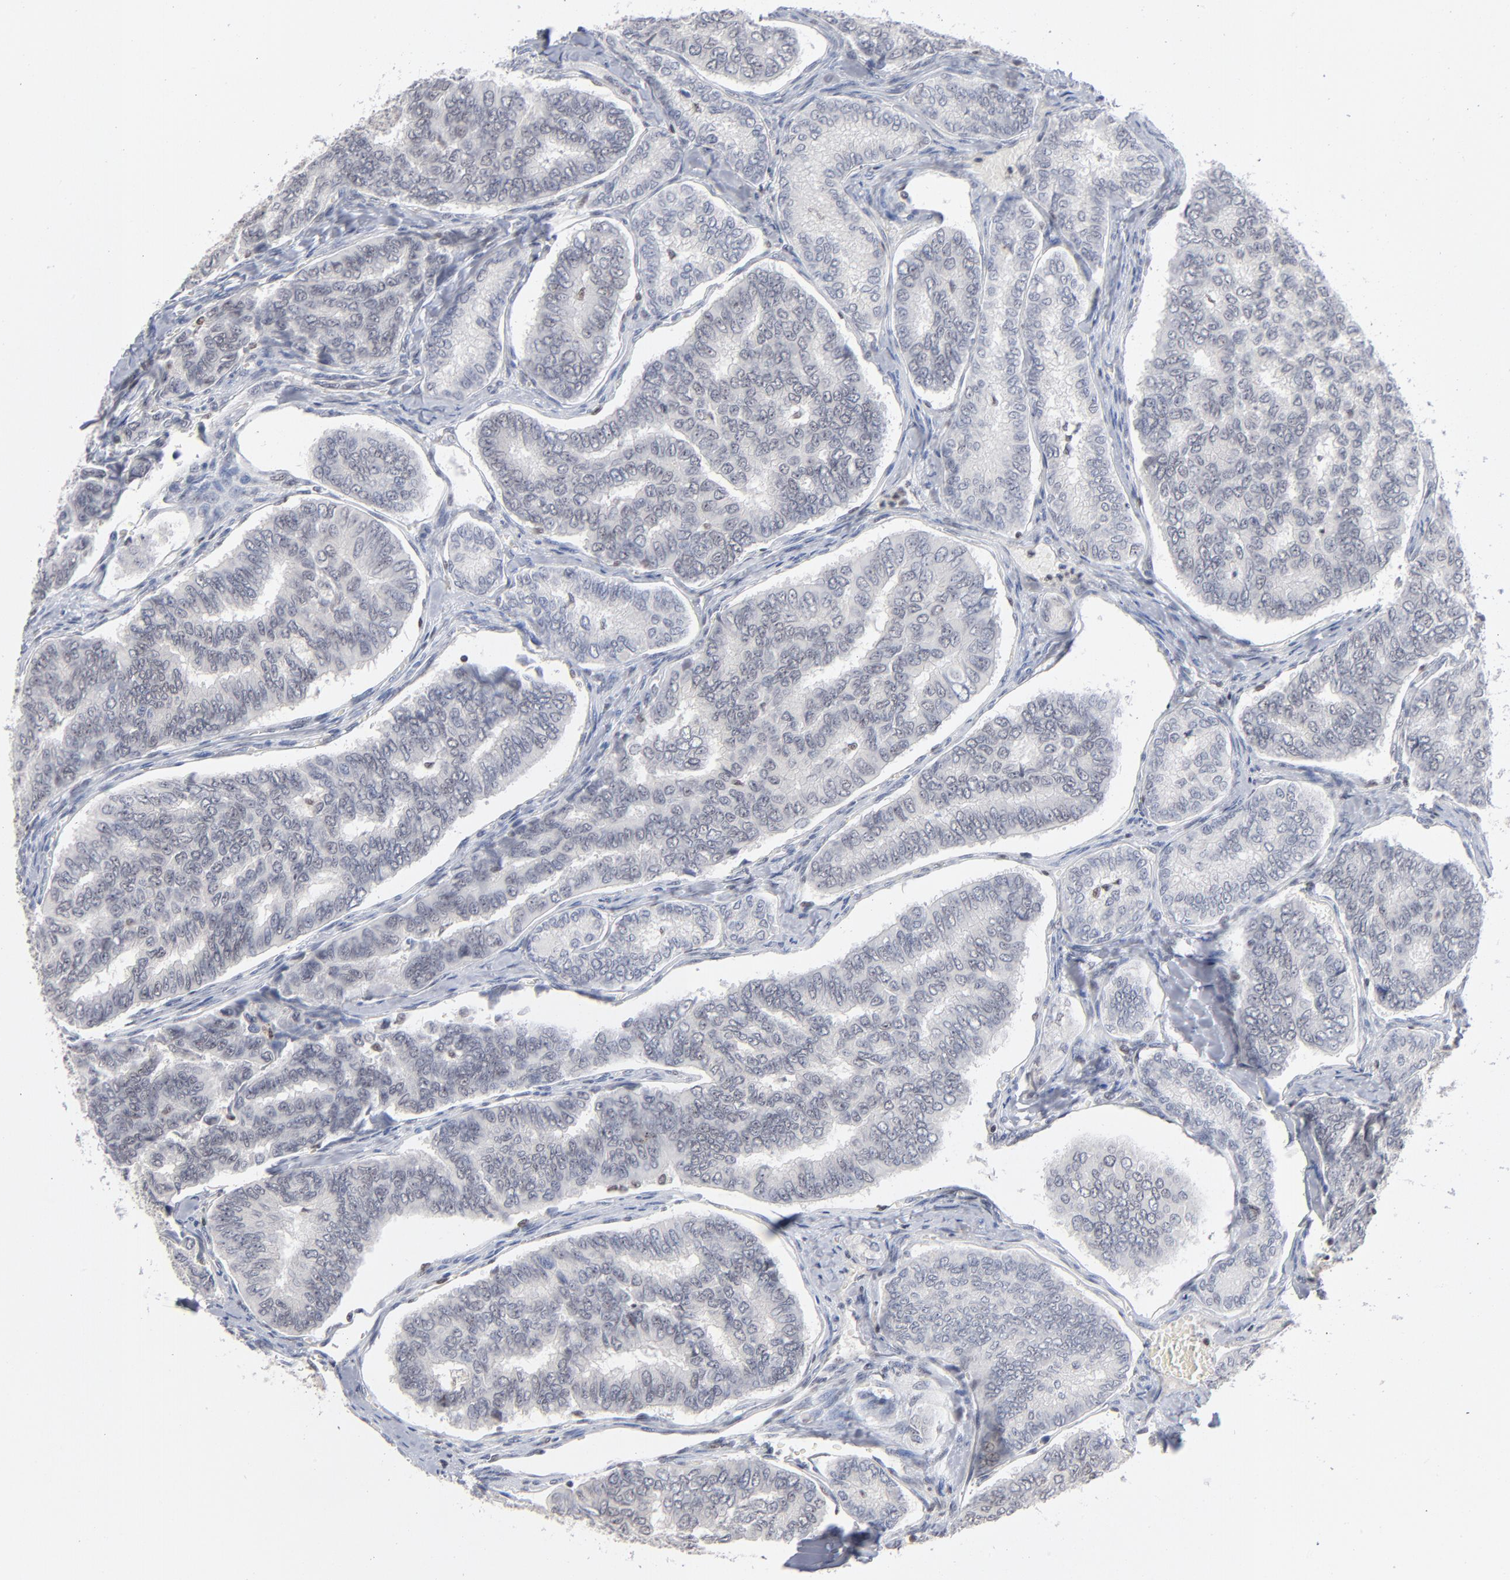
{"staining": {"intensity": "negative", "quantity": "none", "location": "none"}, "tissue": "thyroid cancer", "cell_type": "Tumor cells", "image_type": "cancer", "snomed": [{"axis": "morphology", "description": "Papillary adenocarcinoma, NOS"}, {"axis": "topography", "description": "Thyroid gland"}], "caption": "Tumor cells show no significant protein positivity in thyroid papillary adenocarcinoma. (DAB (3,3'-diaminobenzidine) immunohistochemistry with hematoxylin counter stain).", "gene": "MAX", "patient": {"sex": "female", "age": 35}}